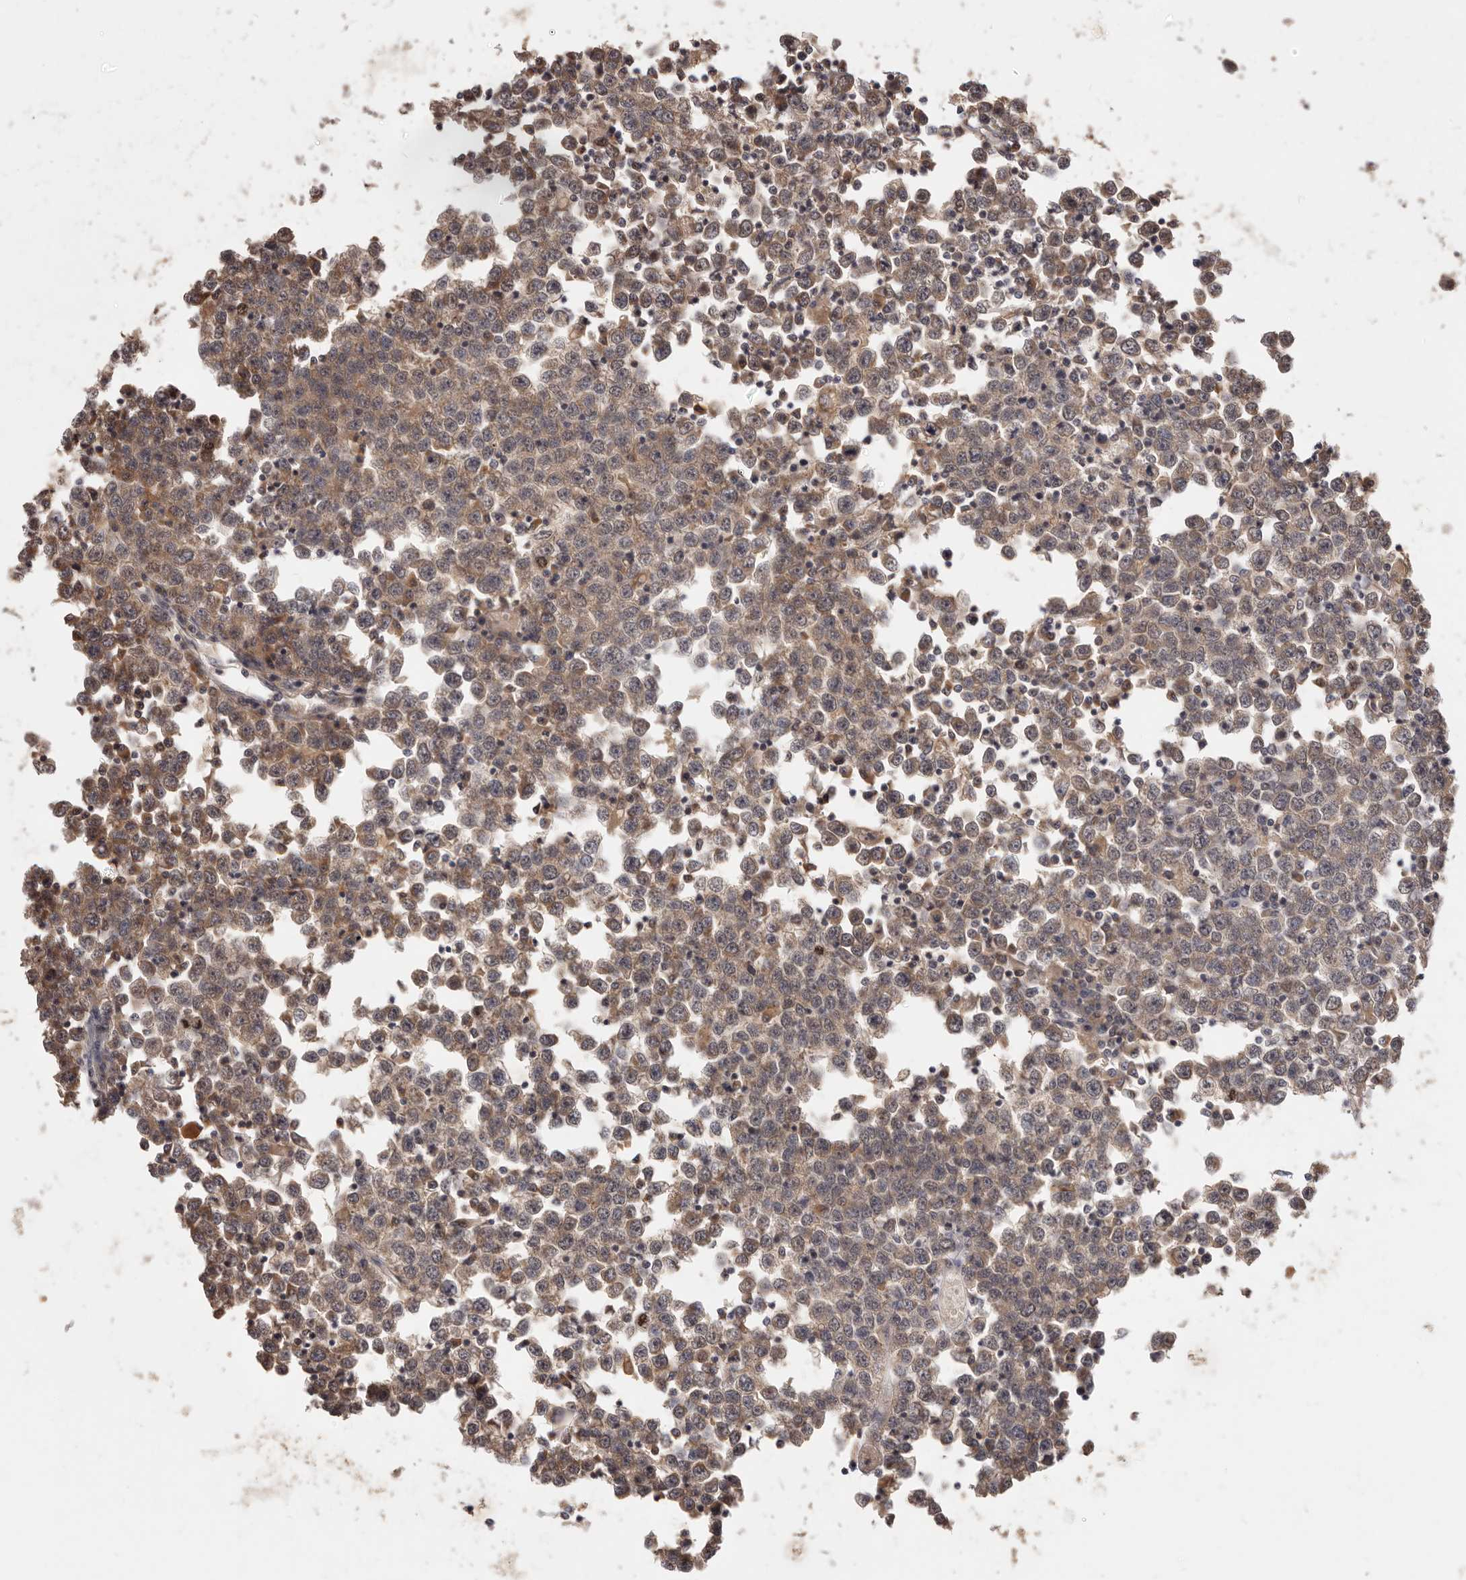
{"staining": {"intensity": "moderate", "quantity": ">75%", "location": "cytoplasmic/membranous"}, "tissue": "testis cancer", "cell_type": "Tumor cells", "image_type": "cancer", "snomed": [{"axis": "morphology", "description": "Seminoma, NOS"}, {"axis": "topography", "description": "Testis"}], "caption": "Brown immunohistochemical staining in seminoma (testis) exhibits moderate cytoplasmic/membranous positivity in about >75% of tumor cells.", "gene": "TSPAN13", "patient": {"sex": "male", "age": 65}}